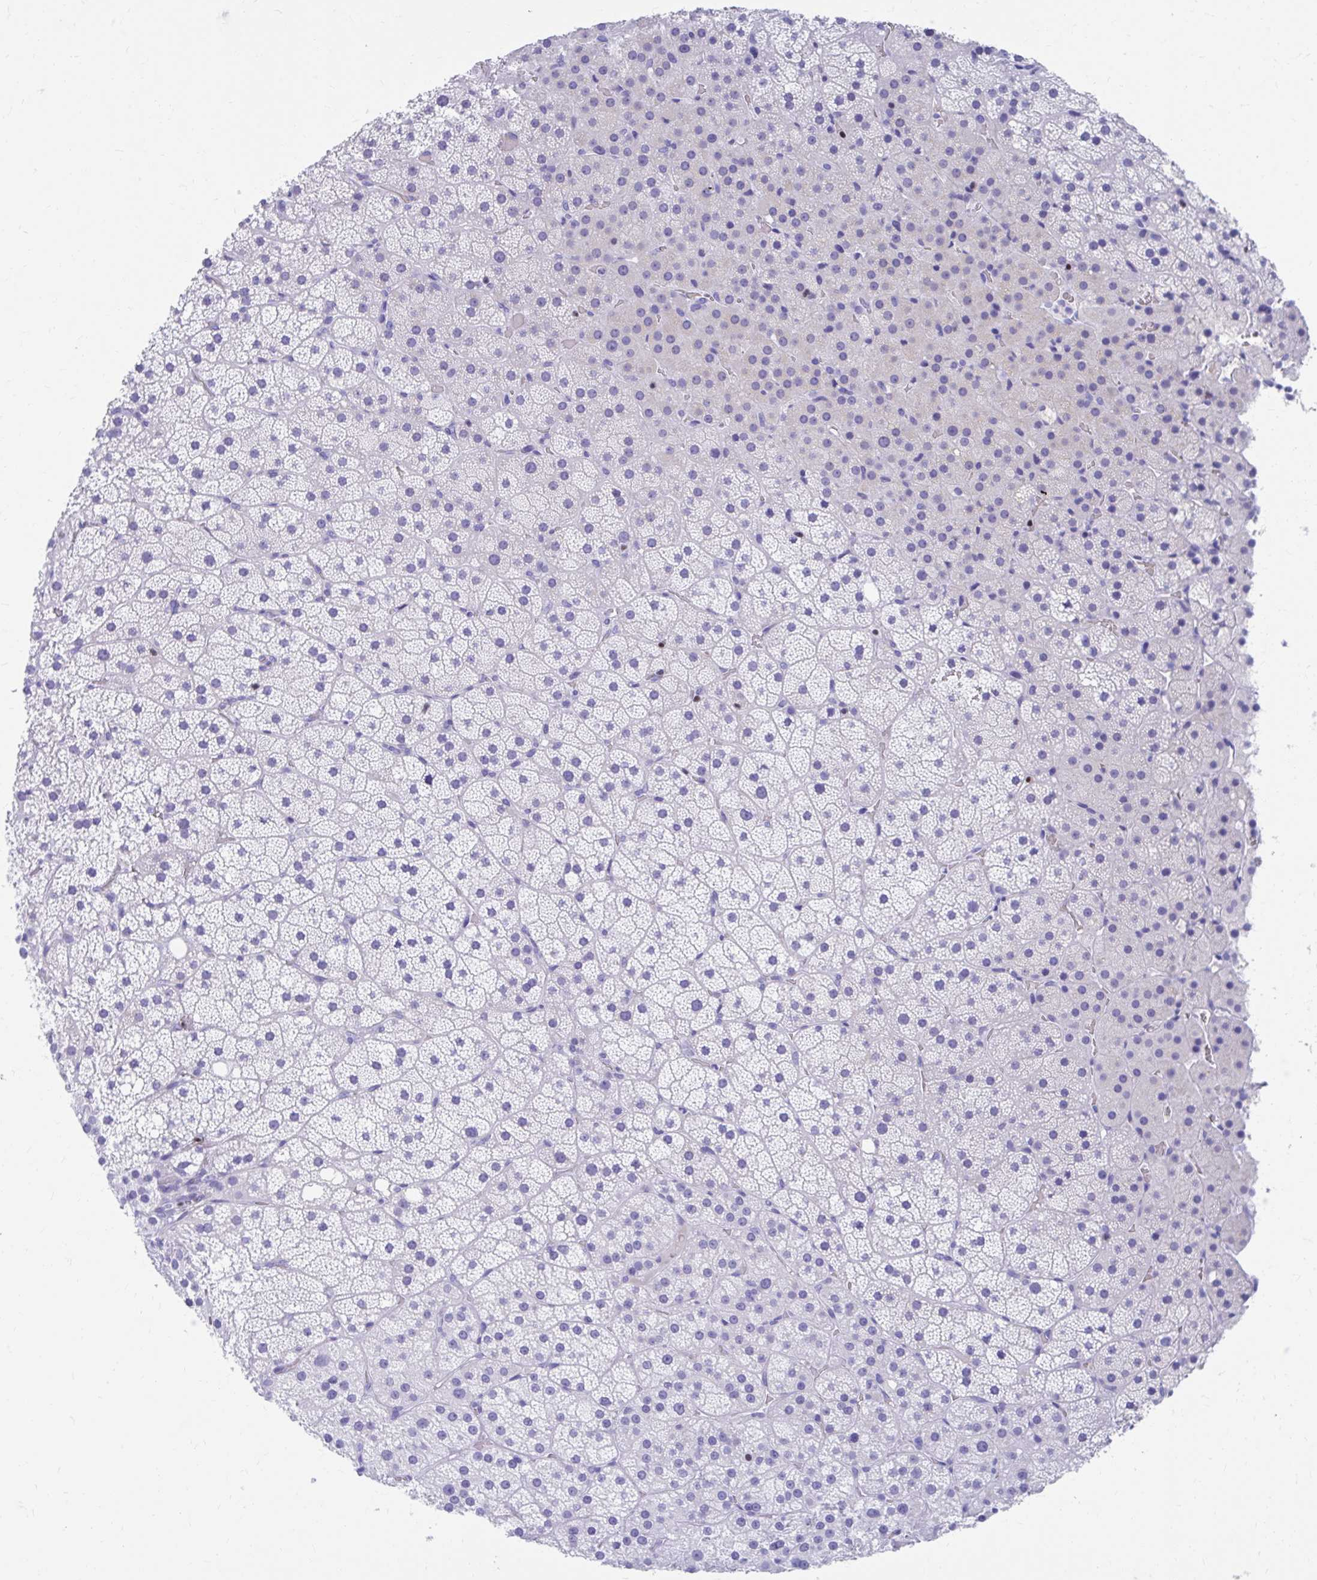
{"staining": {"intensity": "negative", "quantity": "none", "location": "none"}, "tissue": "adrenal gland", "cell_type": "Glandular cells", "image_type": "normal", "snomed": [{"axis": "morphology", "description": "Normal tissue, NOS"}, {"axis": "topography", "description": "Adrenal gland"}], "caption": "Adrenal gland stained for a protein using immunohistochemistry (IHC) demonstrates no expression glandular cells.", "gene": "RUNX3", "patient": {"sex": "male", "age": 53}}